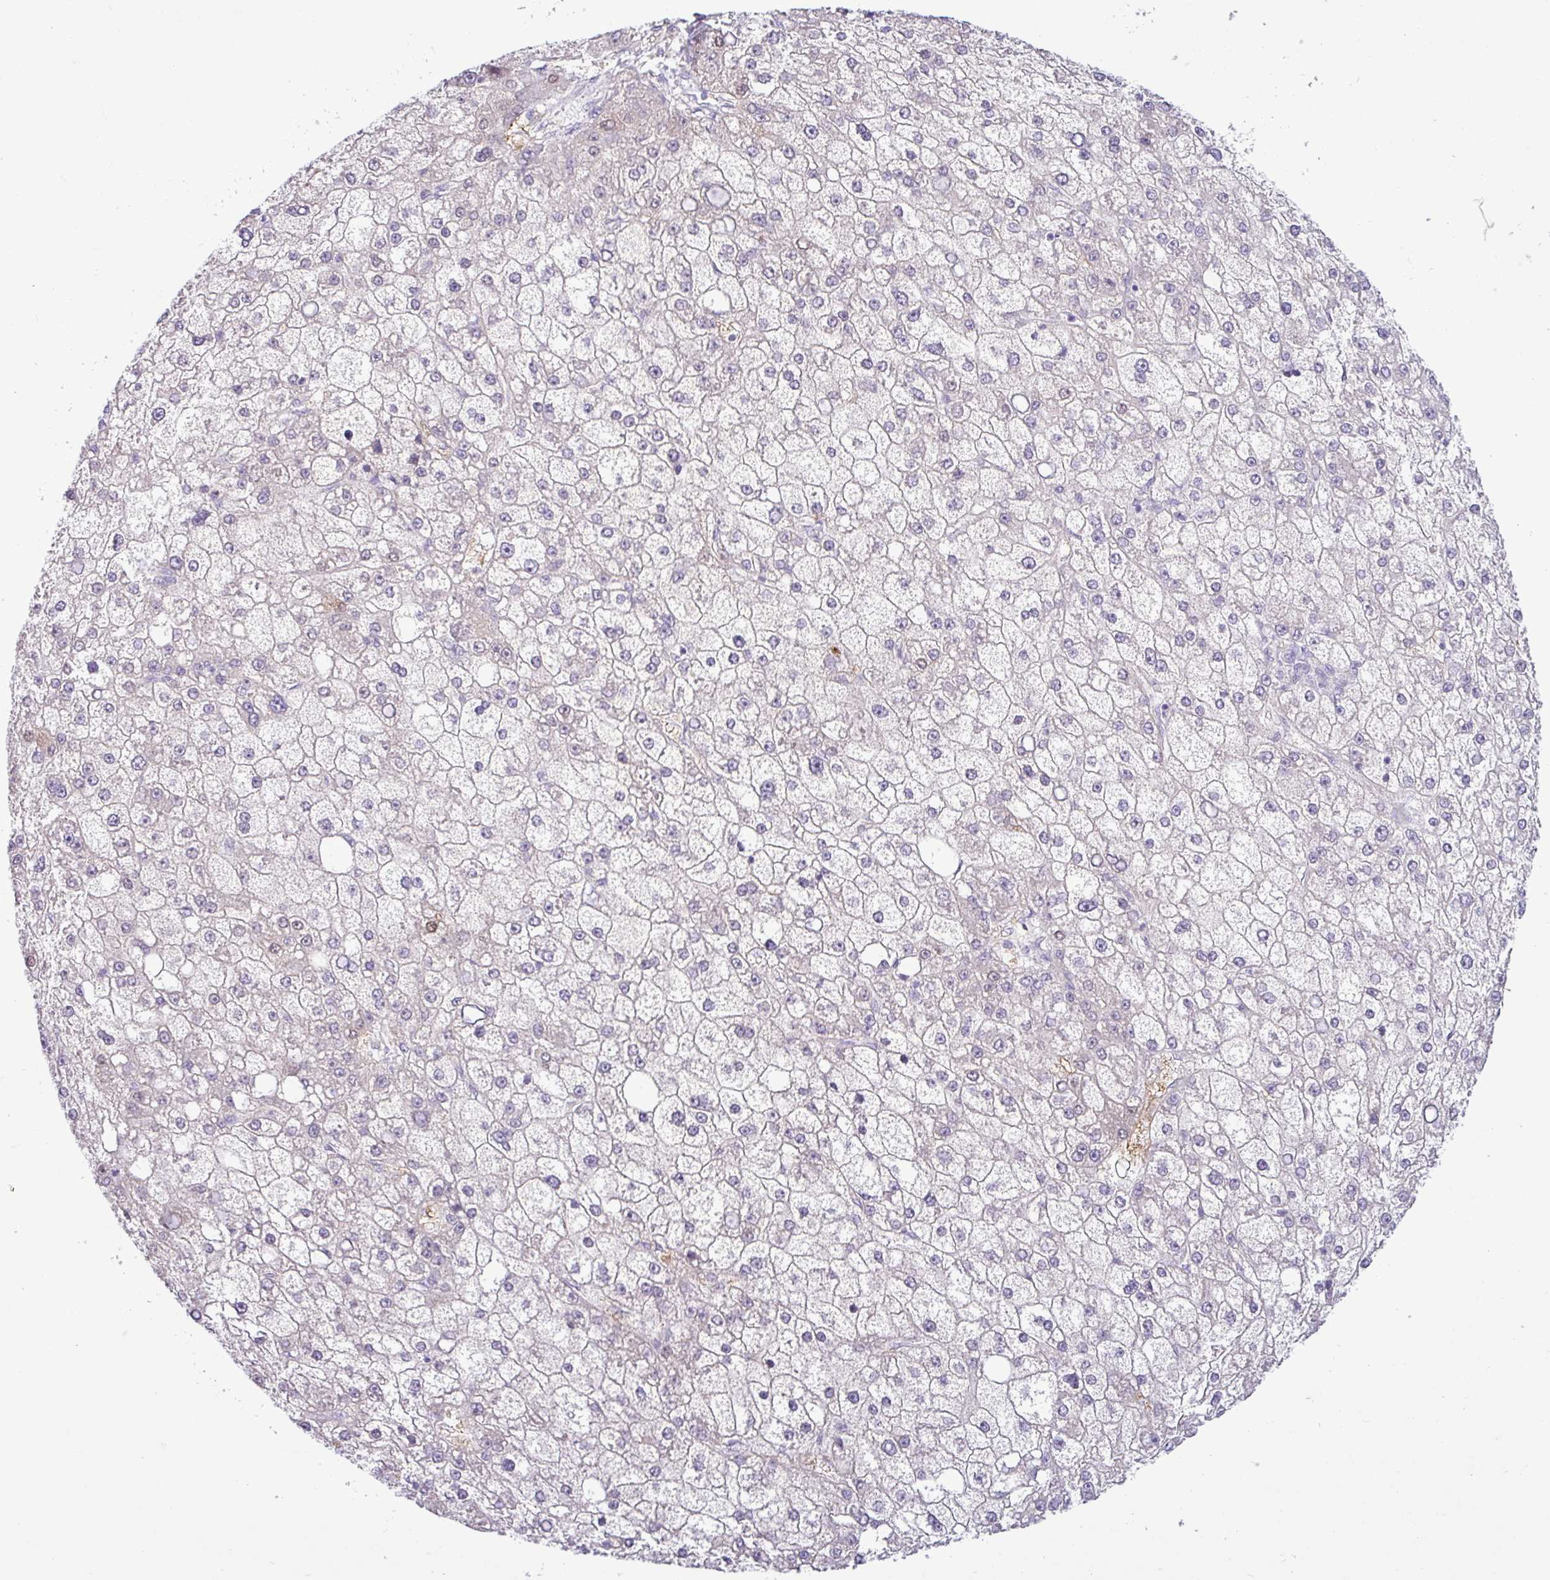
{"staining": {"intensity": "moderate", "quantity": "<25%", "location": "nuclear"}, "tissue": "liver cancer", "cell_type": "Tumor cells", "image_type": "cancer", "snomed": [{"axis": "morphology", "description": "Carcinoma, Hepatocellular, NOS"}, {"axis": "topography", "description": "Liver"}], "caption": "Approximately <25% of tumor cells in liver cancer (hepatocellular carcinoma) show moderate nuclear protein staining as visualized by brown immunohistochemical staining.", "gene": "ALDH3A1", "patient": {"sex": "male", "age": 67}}